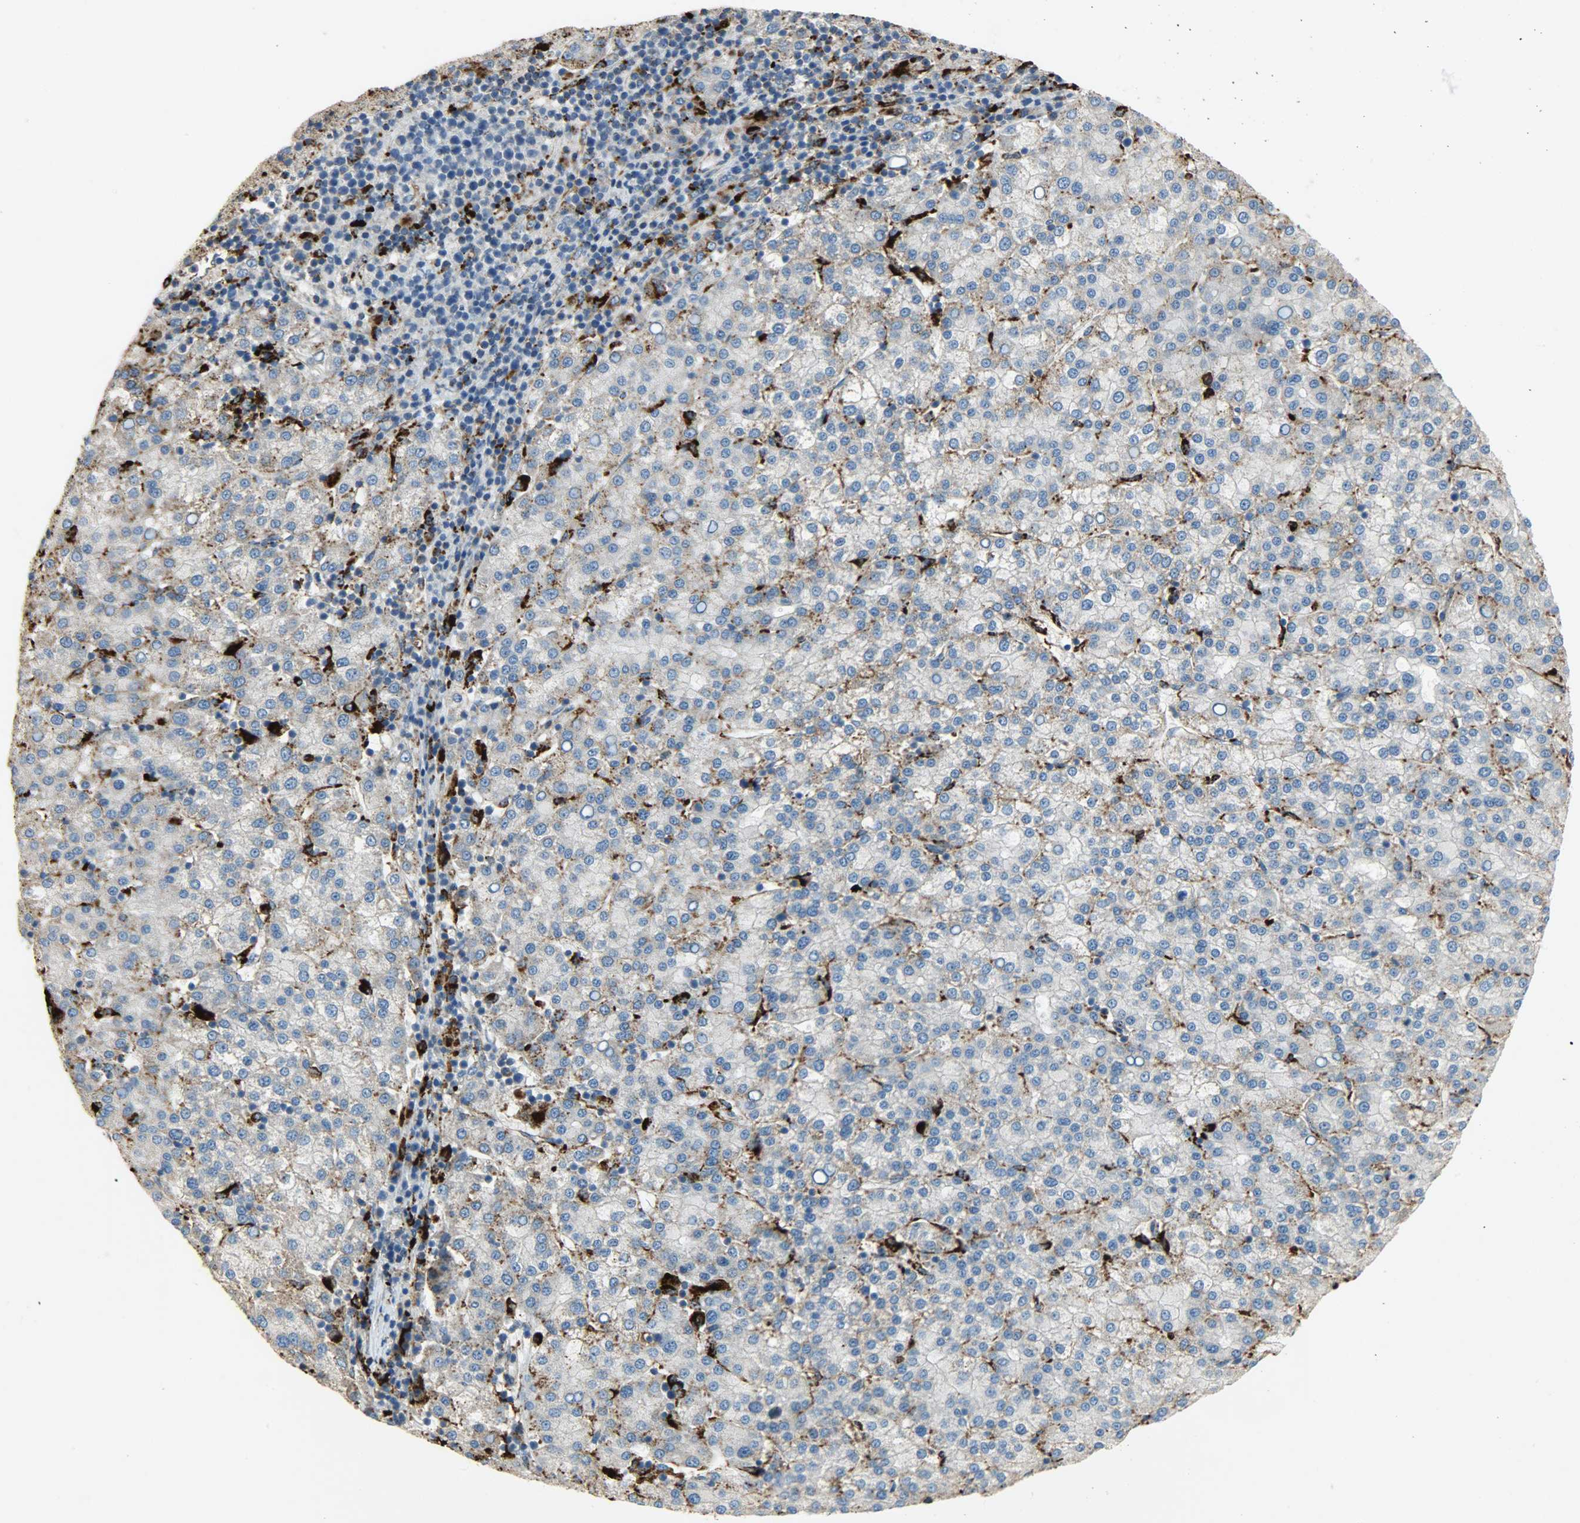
{"staining": {"intensity": "weak", "quantity": "25%-75%", "location": "cytoplasmic/membranous"}, "tissue": "liver cancer", "cell_type": "Tumor cells", "image_type": "cancer", "snomed": [{"axis": "morphology", "description": "Carcinoma, Hepatocellular, NOS"}, {"axis": "topography", "description": "Liver"}], "caption": "Immunohistochemistry (IHC) of human hepatocellular carcinoma (liver) demonstrates low levels of weak cytoplasmic/membranous staining in approximately 25%-75% of tumor cells. (IHC, brightfield microscopy, high magnification).", "gene": "ASAH1", "patient": {"sex": "female", "age": 58}}